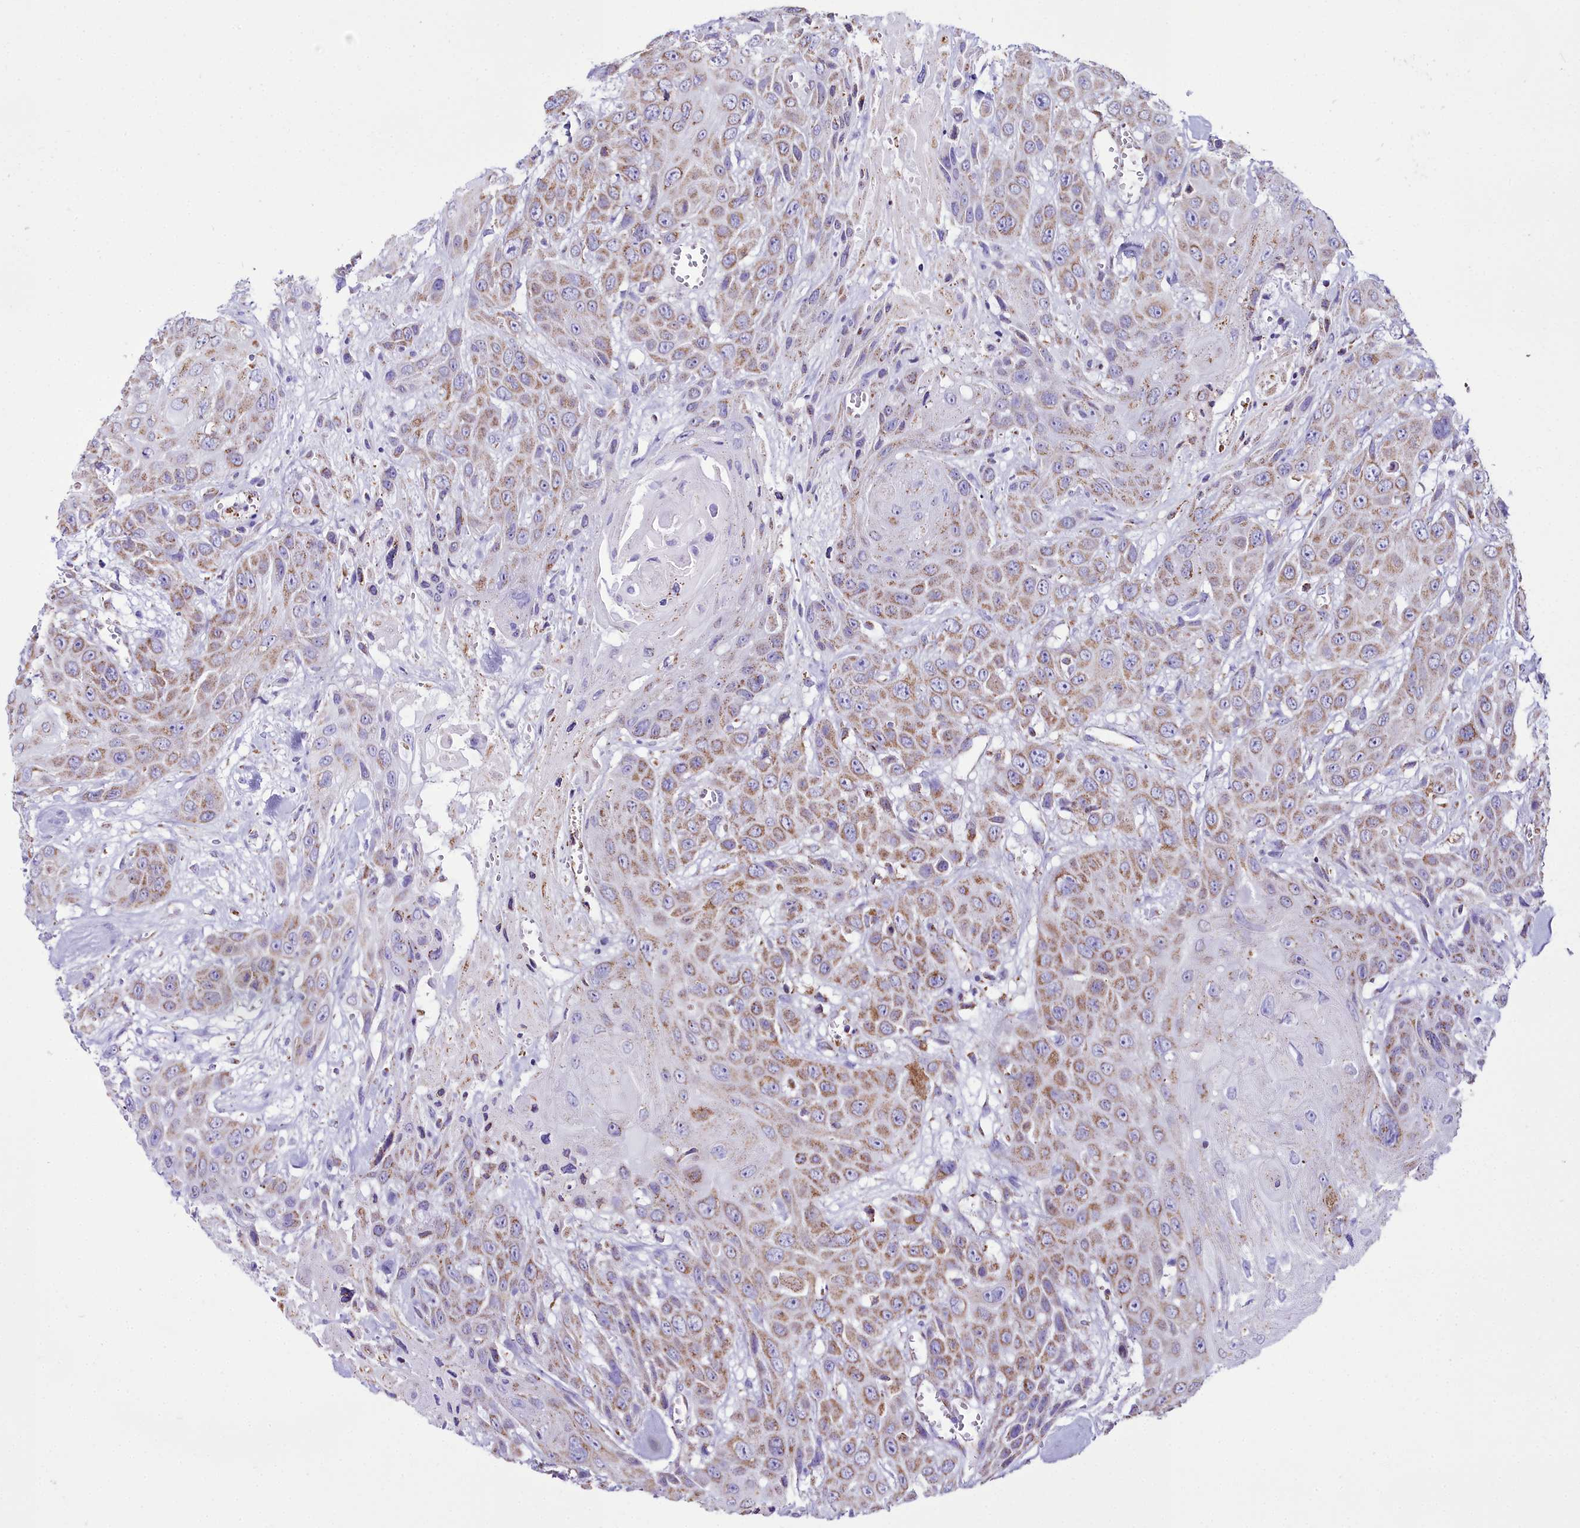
{"staining": {"intensity": "moderate", "quantity": ">75%", "location": "cytoplasmic/membranous"}, "tissue": "head and neck cancer", "cell_type": "Tumor cells", "image_type": "cancer", "snomed": [{"axis": "morphology", "description": "Squamous cell carcinoma, NOS"}, {"axis": "topography", "description": "Head-Neck"}], "caption": "The image reveals staining of head and neck cancer (squamous cell carcinoma), revealing moderate cytoplasmic/membranous protein staining (brown color) within tumor cells.", "gene": "WDFY3", "patient": {"sex": "male", "age": 81}}